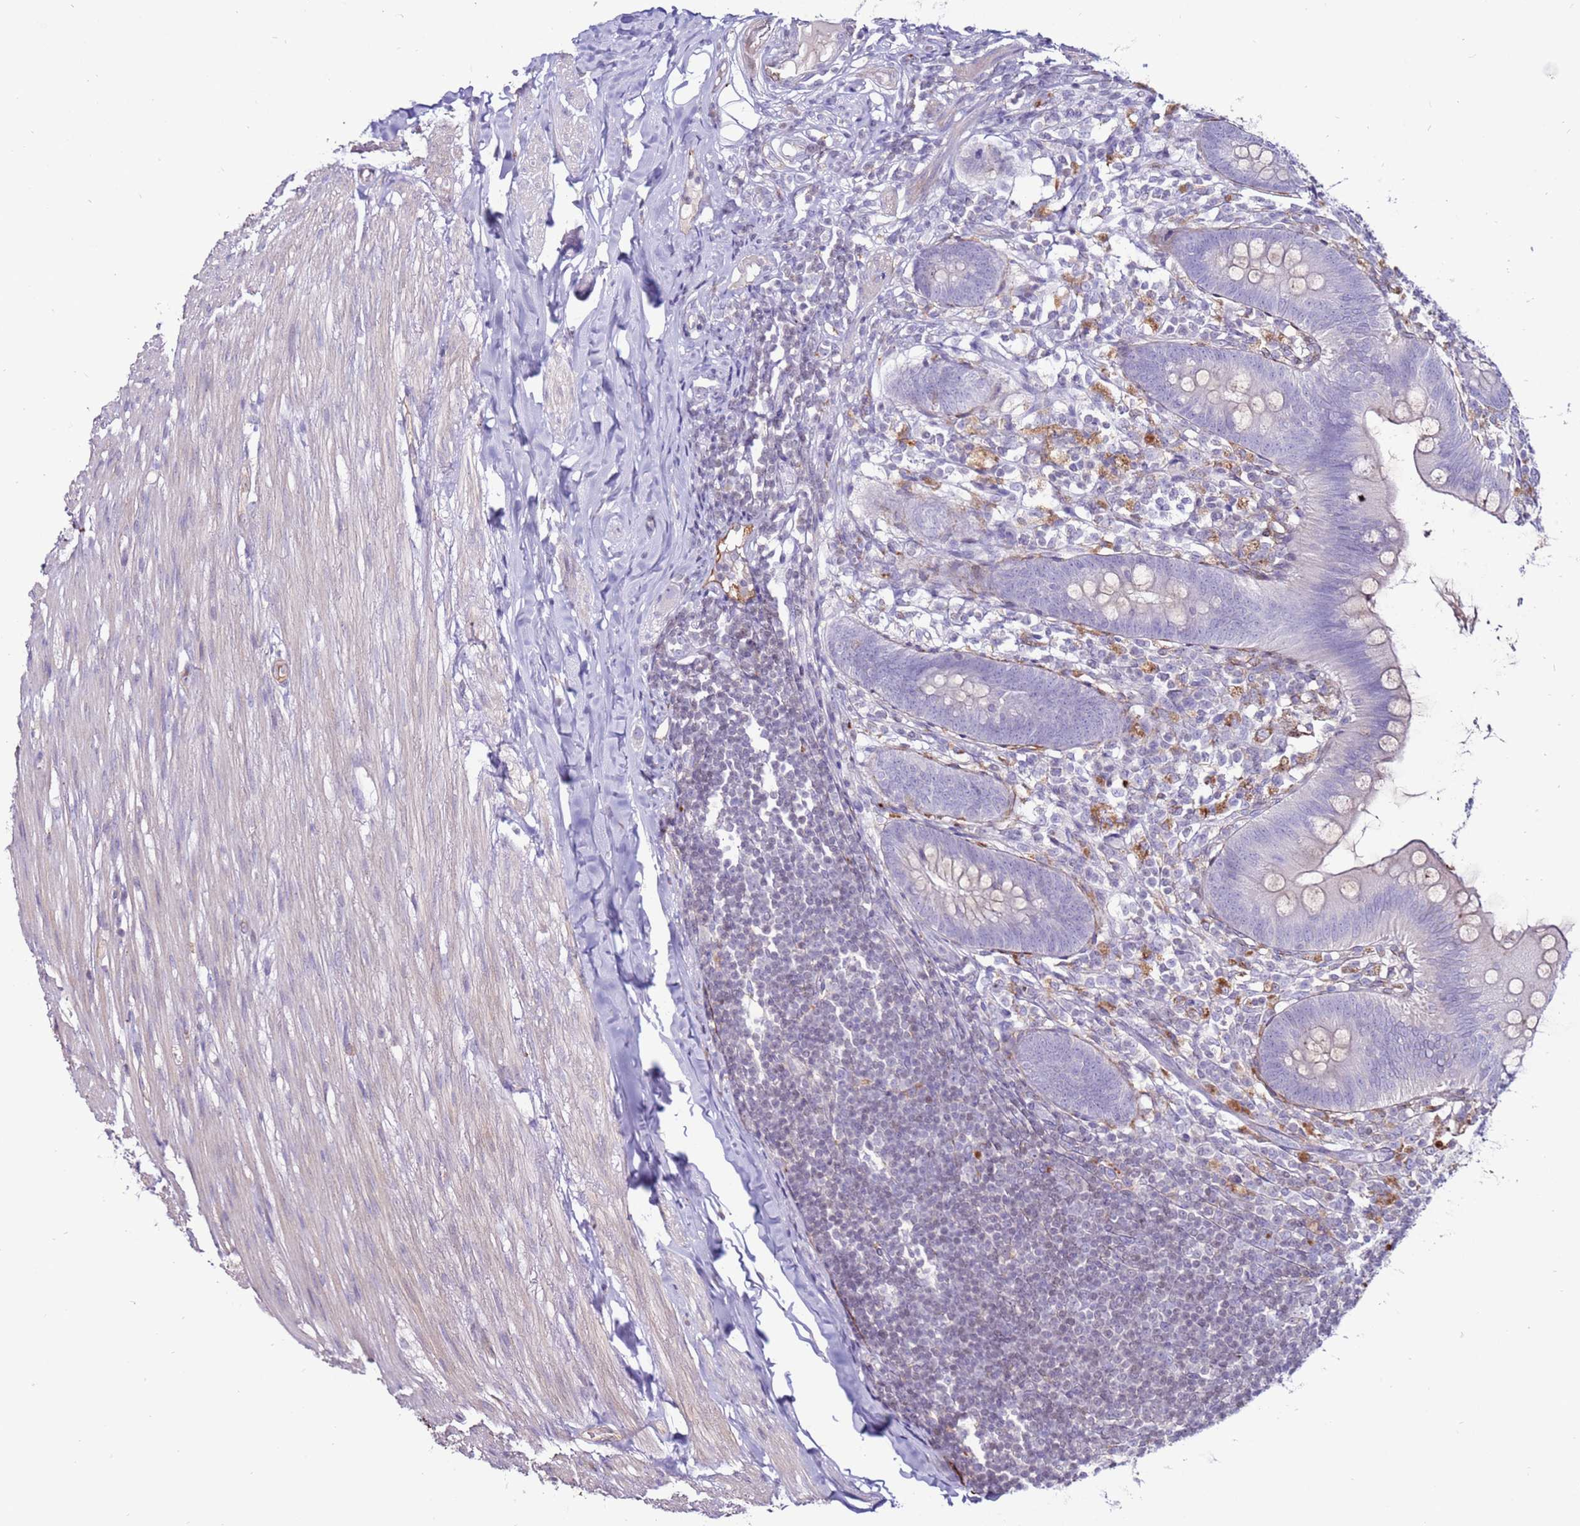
{"staining": {"intensity": "weak", "quantity": "<25%", "location": "cytoplasmic/membranous"}, "tissue": "appendix", "cell_type": "Glandular cells", "image_type": "normal", "snomed": [{"axis": "morphology", "description": "Normal tissue, NOS"}, {"axis": "topography", "description": "Appendix"}], "caption": "Appendix was stained to show a protein in brown. There is no significant staining in glandular cells. (DAB (3,3'-diaminobenzidine) immunohistochemistry (IHC) visualized using brightfield microscopy, high magnification).", "gene": "CLEC4M", "patient": {"sex": "female", "age": 62}}